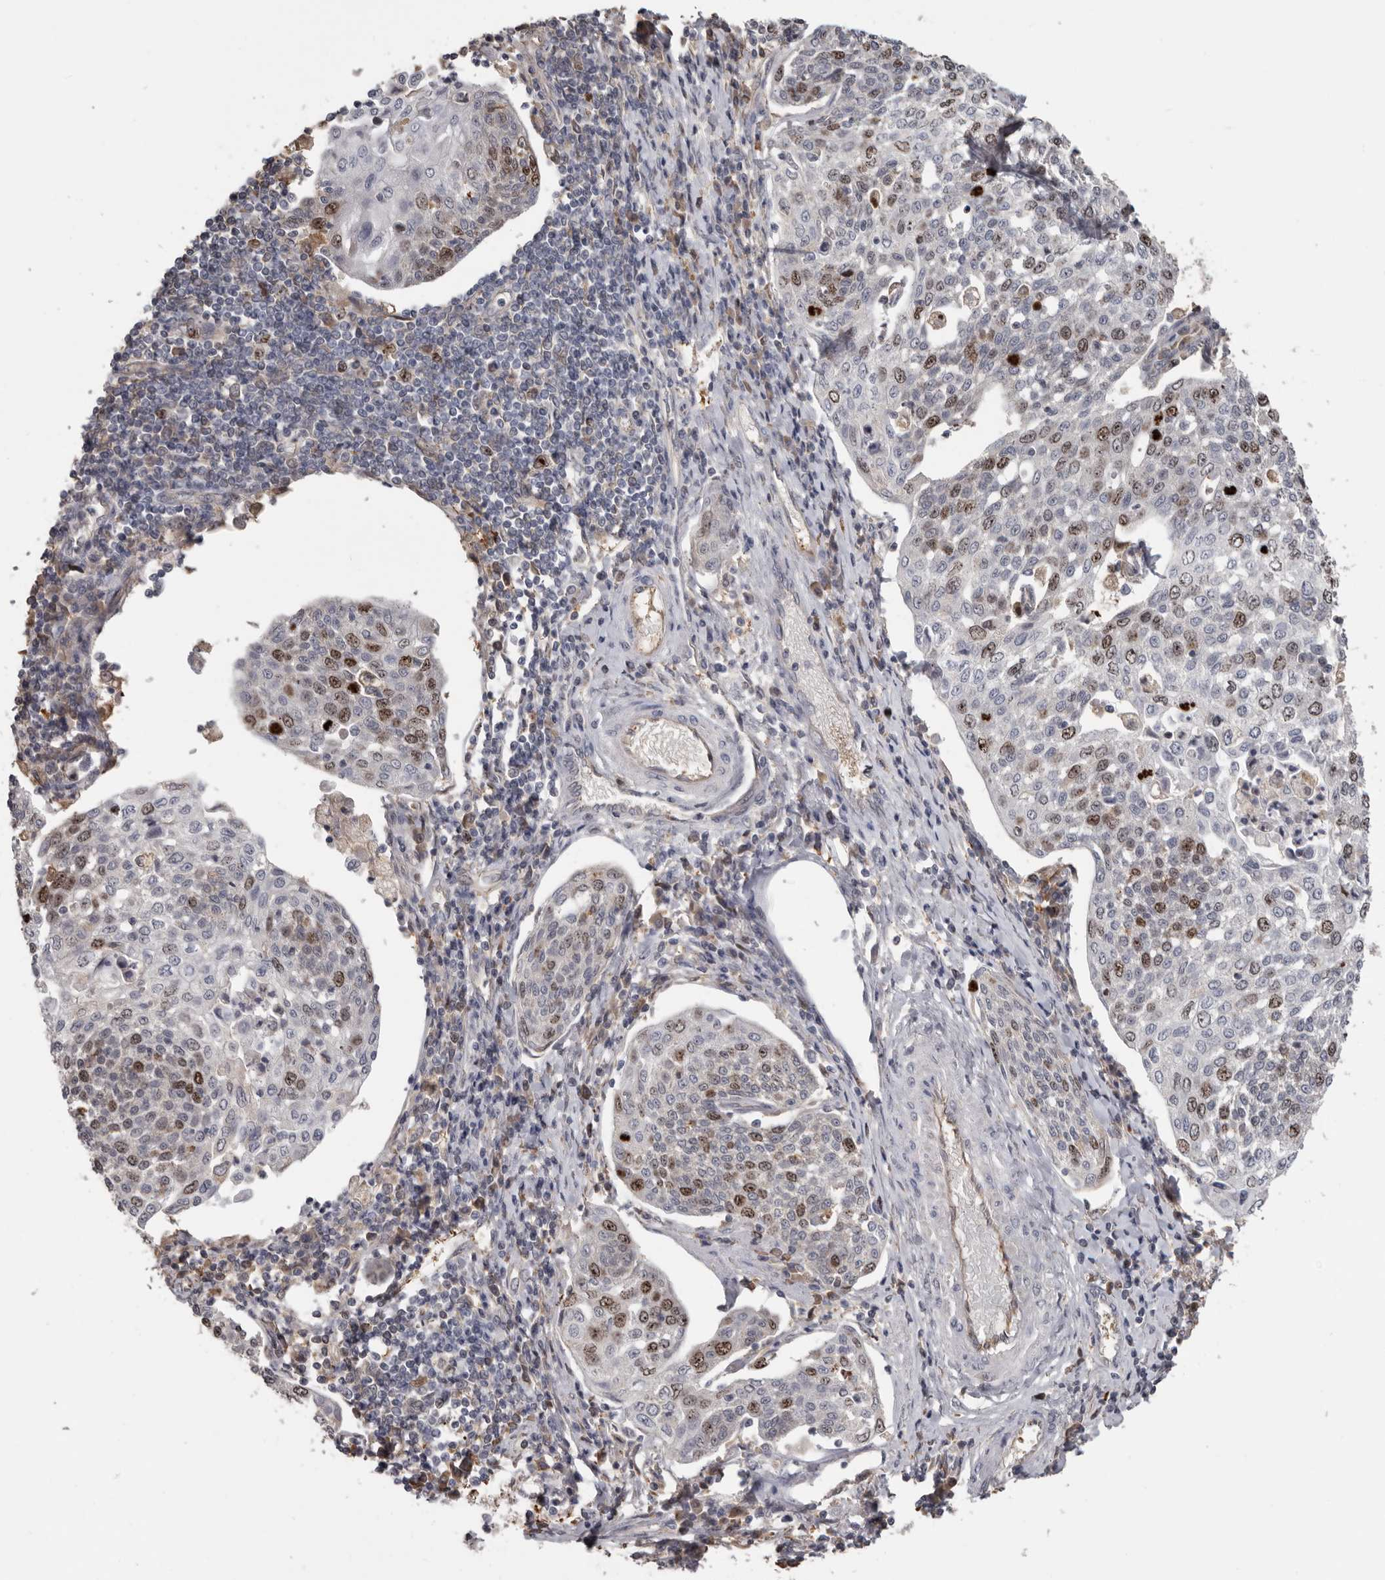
{"staining": {"intensity": "moderate", "quantity": "25%-75%", "location": "nuclear"}, "tissue": "cervical cancer", "cell_type": "Tumor cells", "image_type": "cancer", "snomed": [{"axis": "morphology", "description": "Squamous cell carcinoma, NOS"}, {"axis": "topography", "description": "Cervix"}], "caption": "A brown stain shows moderate nuclear expression of a protein in cervical squamous cell carcinoma tumor cells. Using DAB (3,3'-diaminobenzidine) (brown) and hematoxylin (blue) stains, captured at high magnification using brightfield microscopy.", "gene": "CDCA8", "patient": {"sex": "female", "age": 34}}